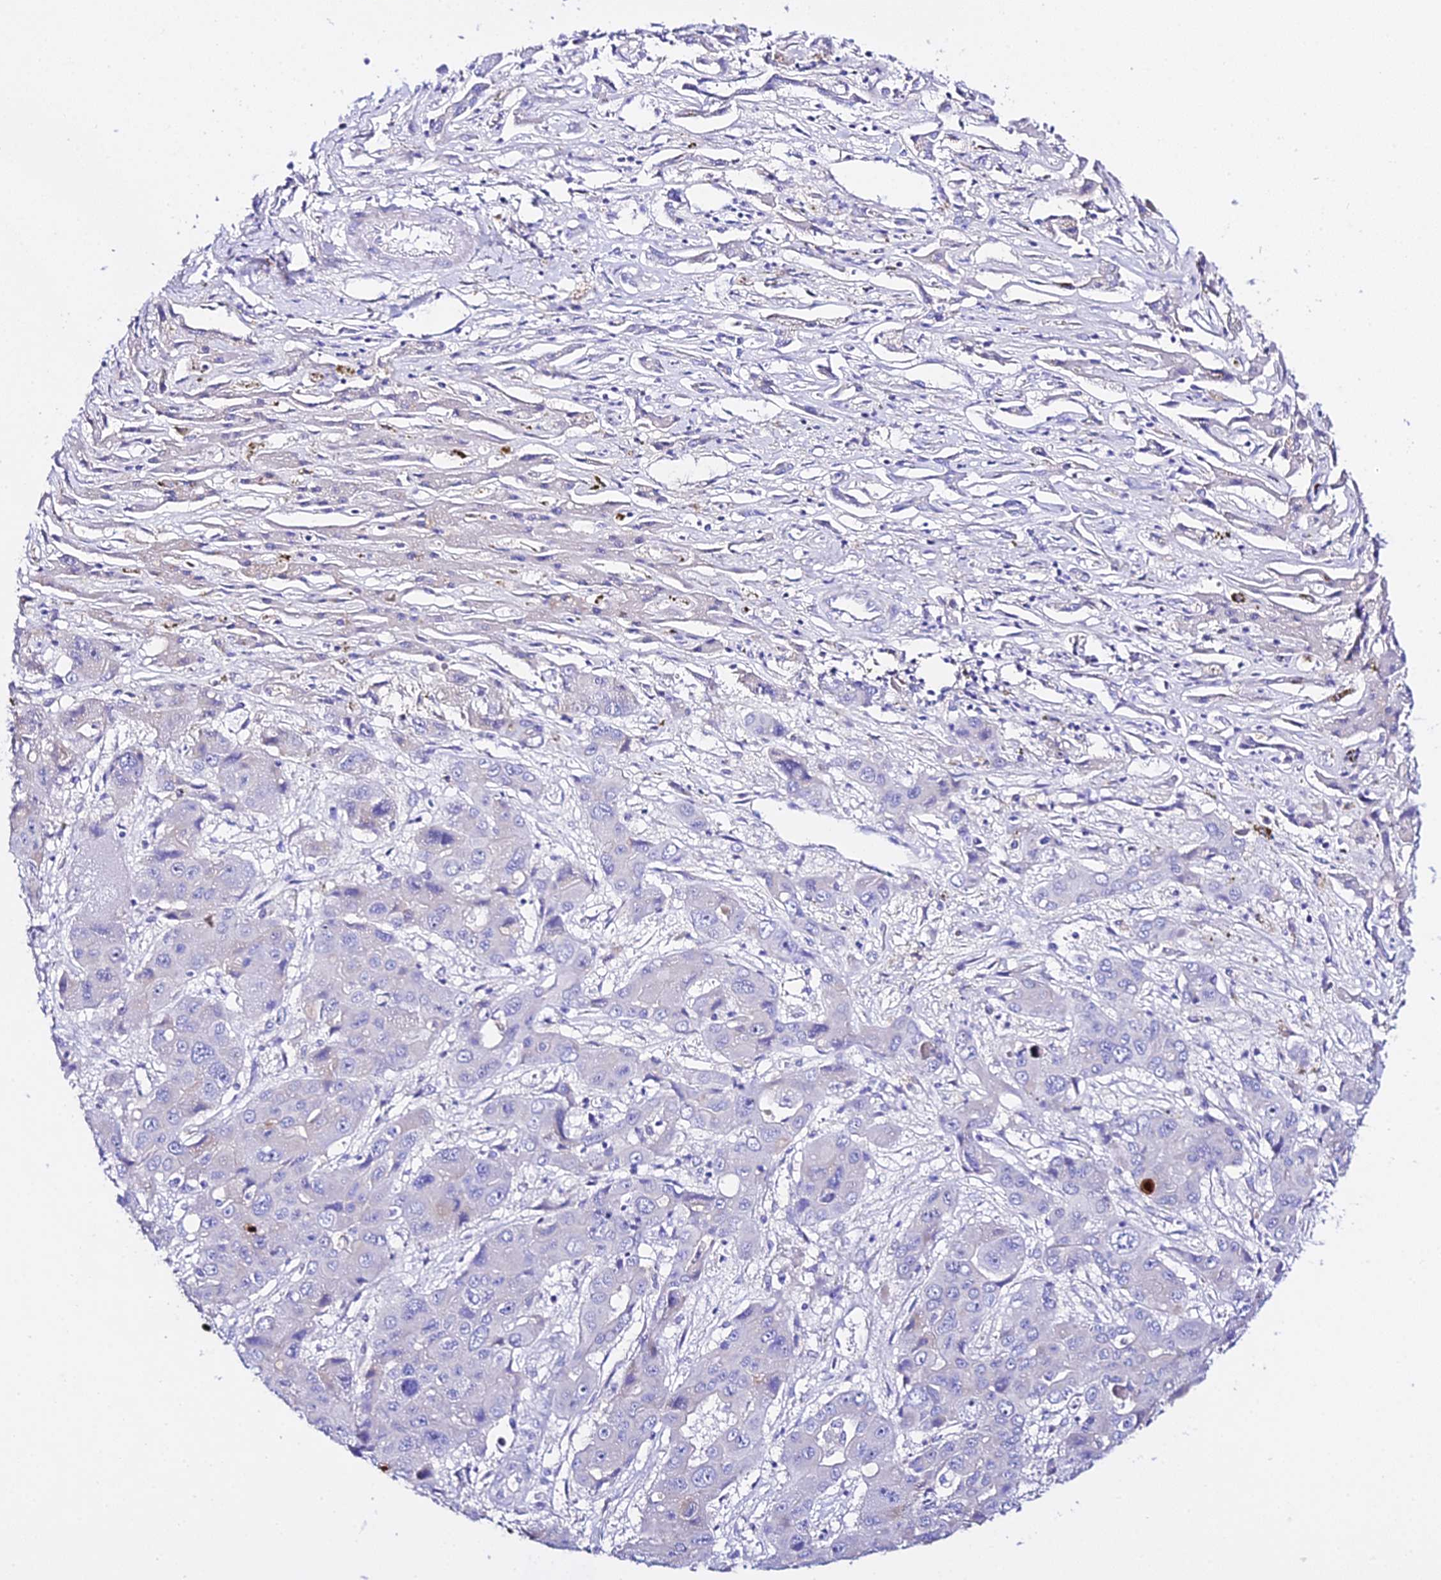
{"staining": {"intensity": "negative", "quantity": "none", "location": "none"}, "tissue": "liver cancer", "cell_type": "Tumor cells", "image_type": "cancer", "snomed": [{"axis": "morphology", "description": "Cholangiocarcinoma"}, {"axis": "topography", "description": "Liver"}], "caption": "Immunohistochemical staining of human liver cancer (cholangiocarcinoma) exhibits no significant expression in tumor cells.", "gene": "TMEM117", "patient": {"sex": "male", "age": 67}}